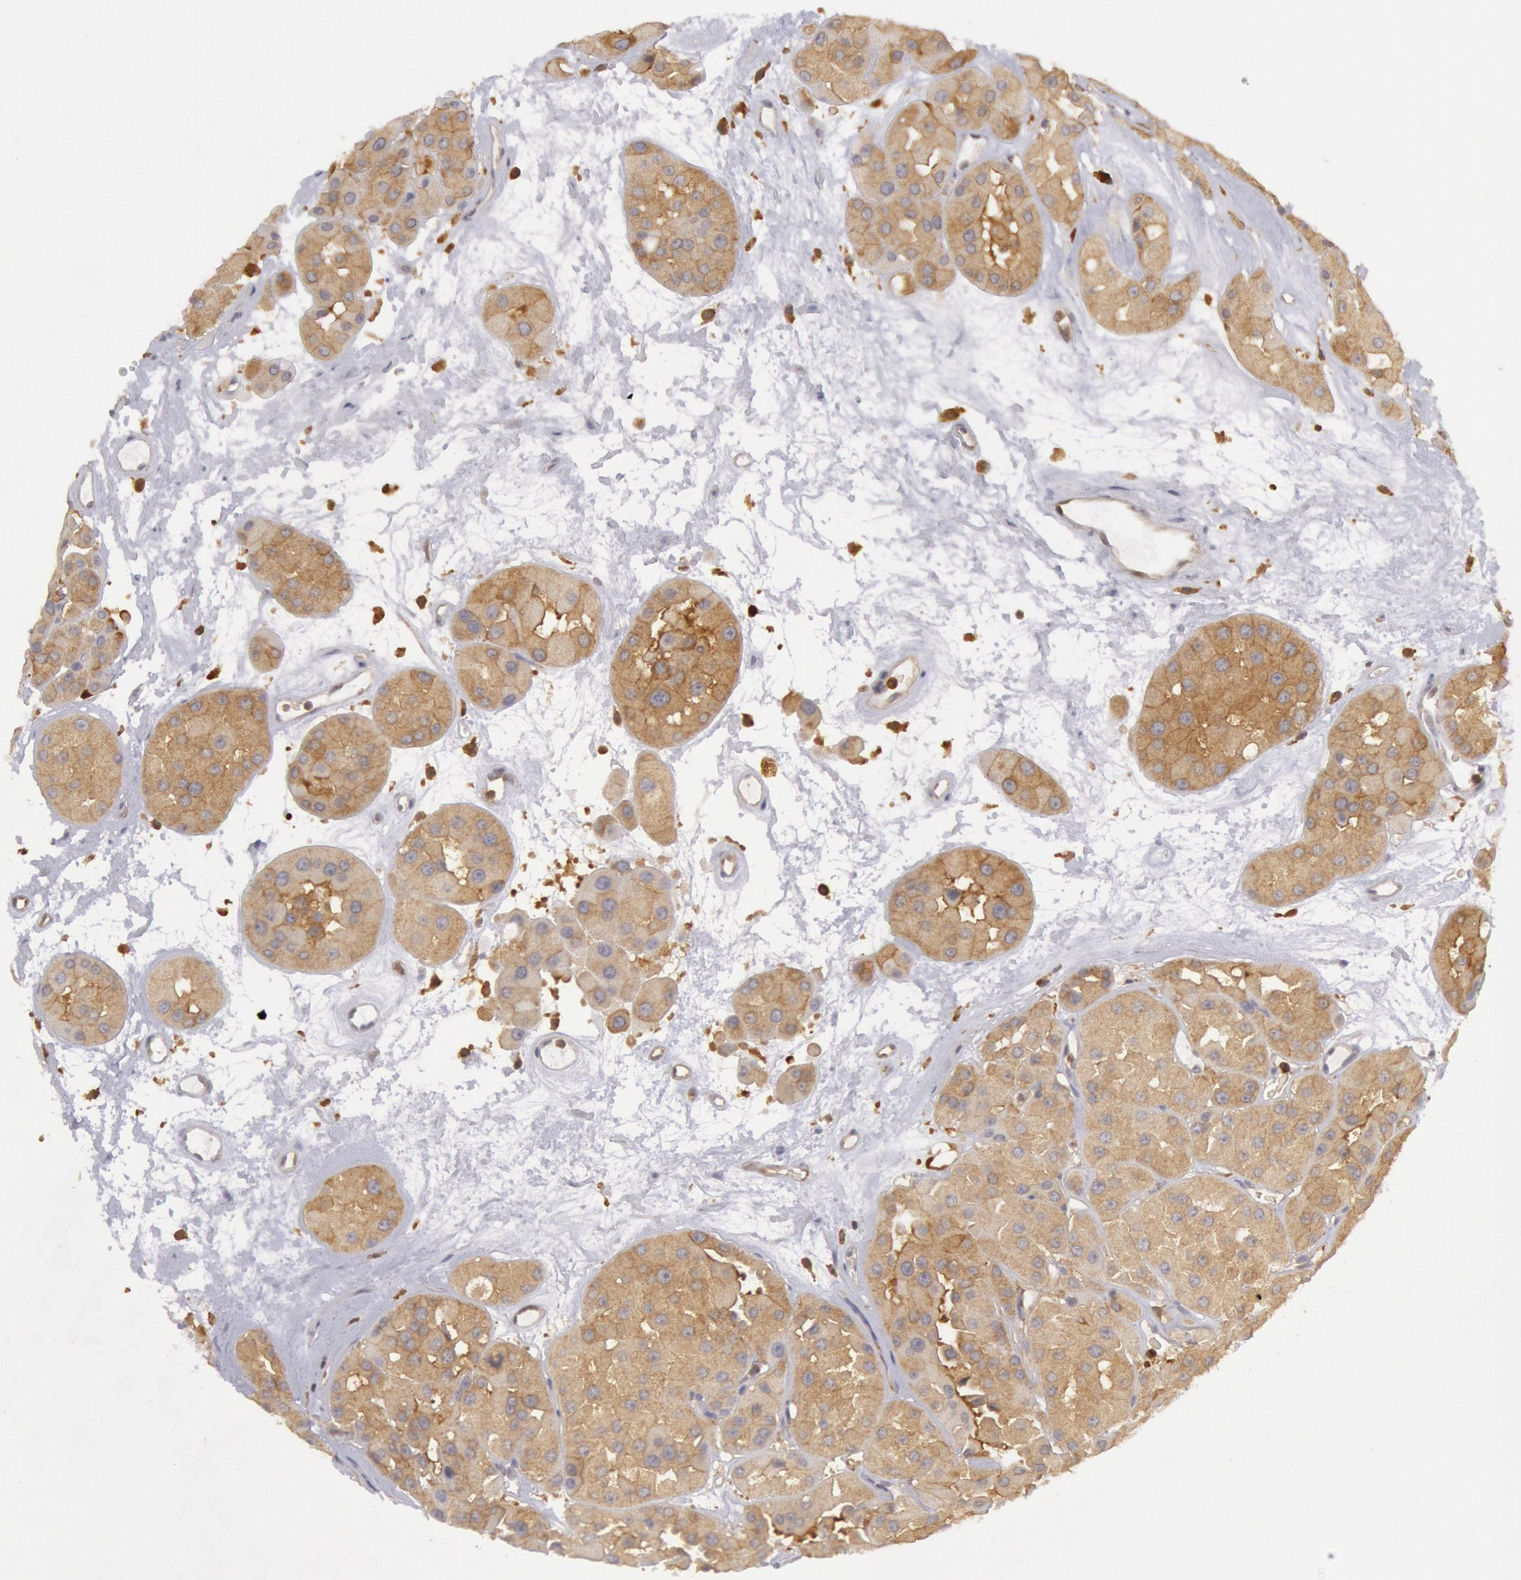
{"staining": {"intensity": "weak", "quantity": ">75%", "location": "cytoplasmic/membranous"}, "tissue": "renal cancer", "cell_type": "Tumor cells", "image_type": "cancer", "snomed": [{"axis": "morphology", "description": "Adenocarcinoma, uncertain malignant potential"}, {"axis": "topography", "description": "Kidney"}], "caption": "This image exhibits renal cancer stained with immunohistochemistry (IHC) to label a protein in brown. The cytoplasmic/membranous of tumor cells show weak positivity for the protein. Nuclei are counter-stained blue.", "gene": "IKBKB", "patient": {"sex": "male", "age": 63}}